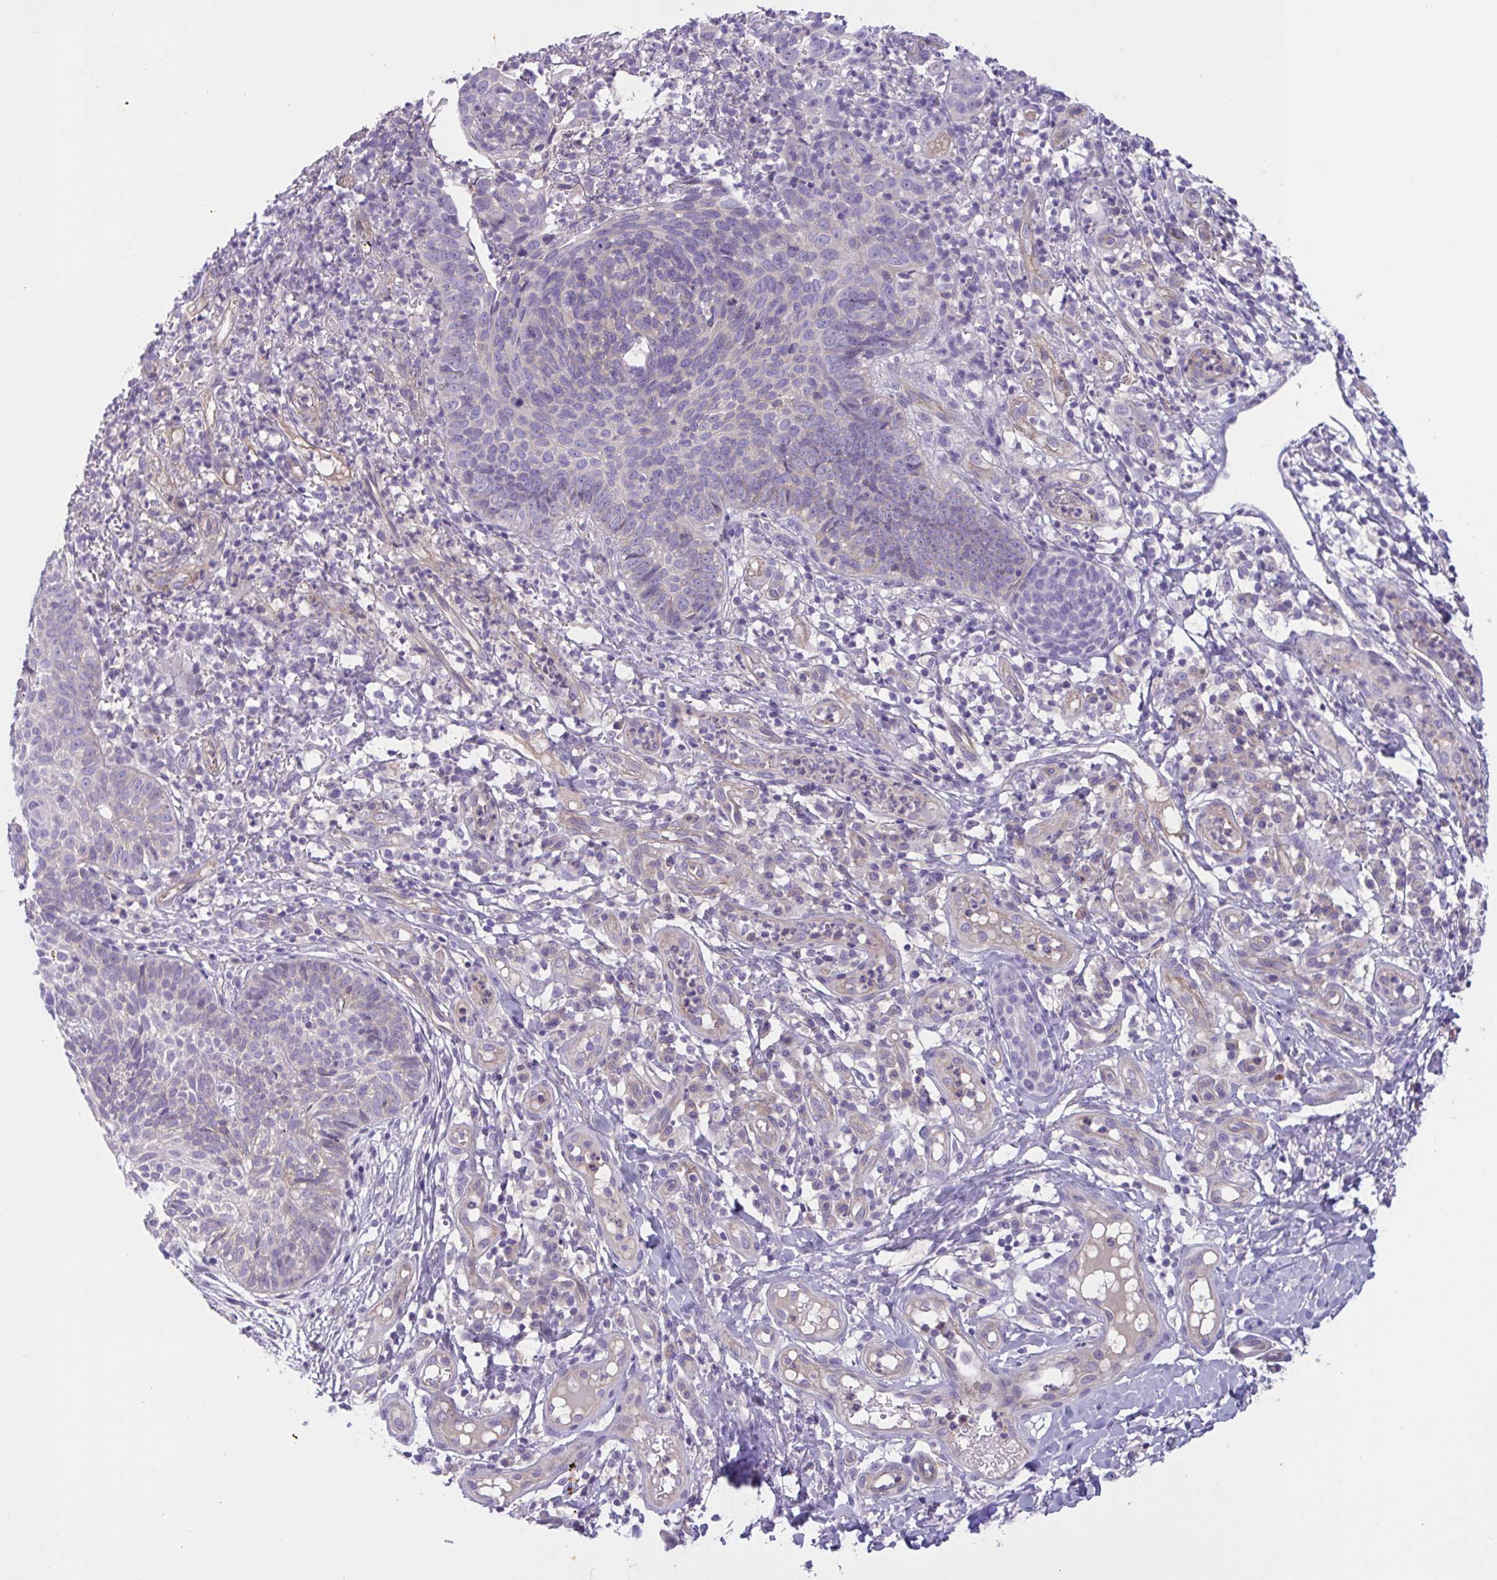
{"staining": {"intensity": "negative", "quantity": "none", "location": "none"}, "tissue": "skin cancer", "cell_type": "Tumor cells", "image_type": "cancer", "snomed": [{"axis": "morphology", "description": "Basal cell carcinoma"}, {"axis": "topography", "description": "Skin"}, {"axis": "topography", "description": "Skin of leg"}], "caption": "Histopathology image shows no protein staining in tumor cells of skin cancer (basal cell carcinoma) tissue. (DAB IHC visualized using brightfield microscopy, high magnification).", "gene": "TTC7B", "patient": {"sex": "female", "age": 87}}